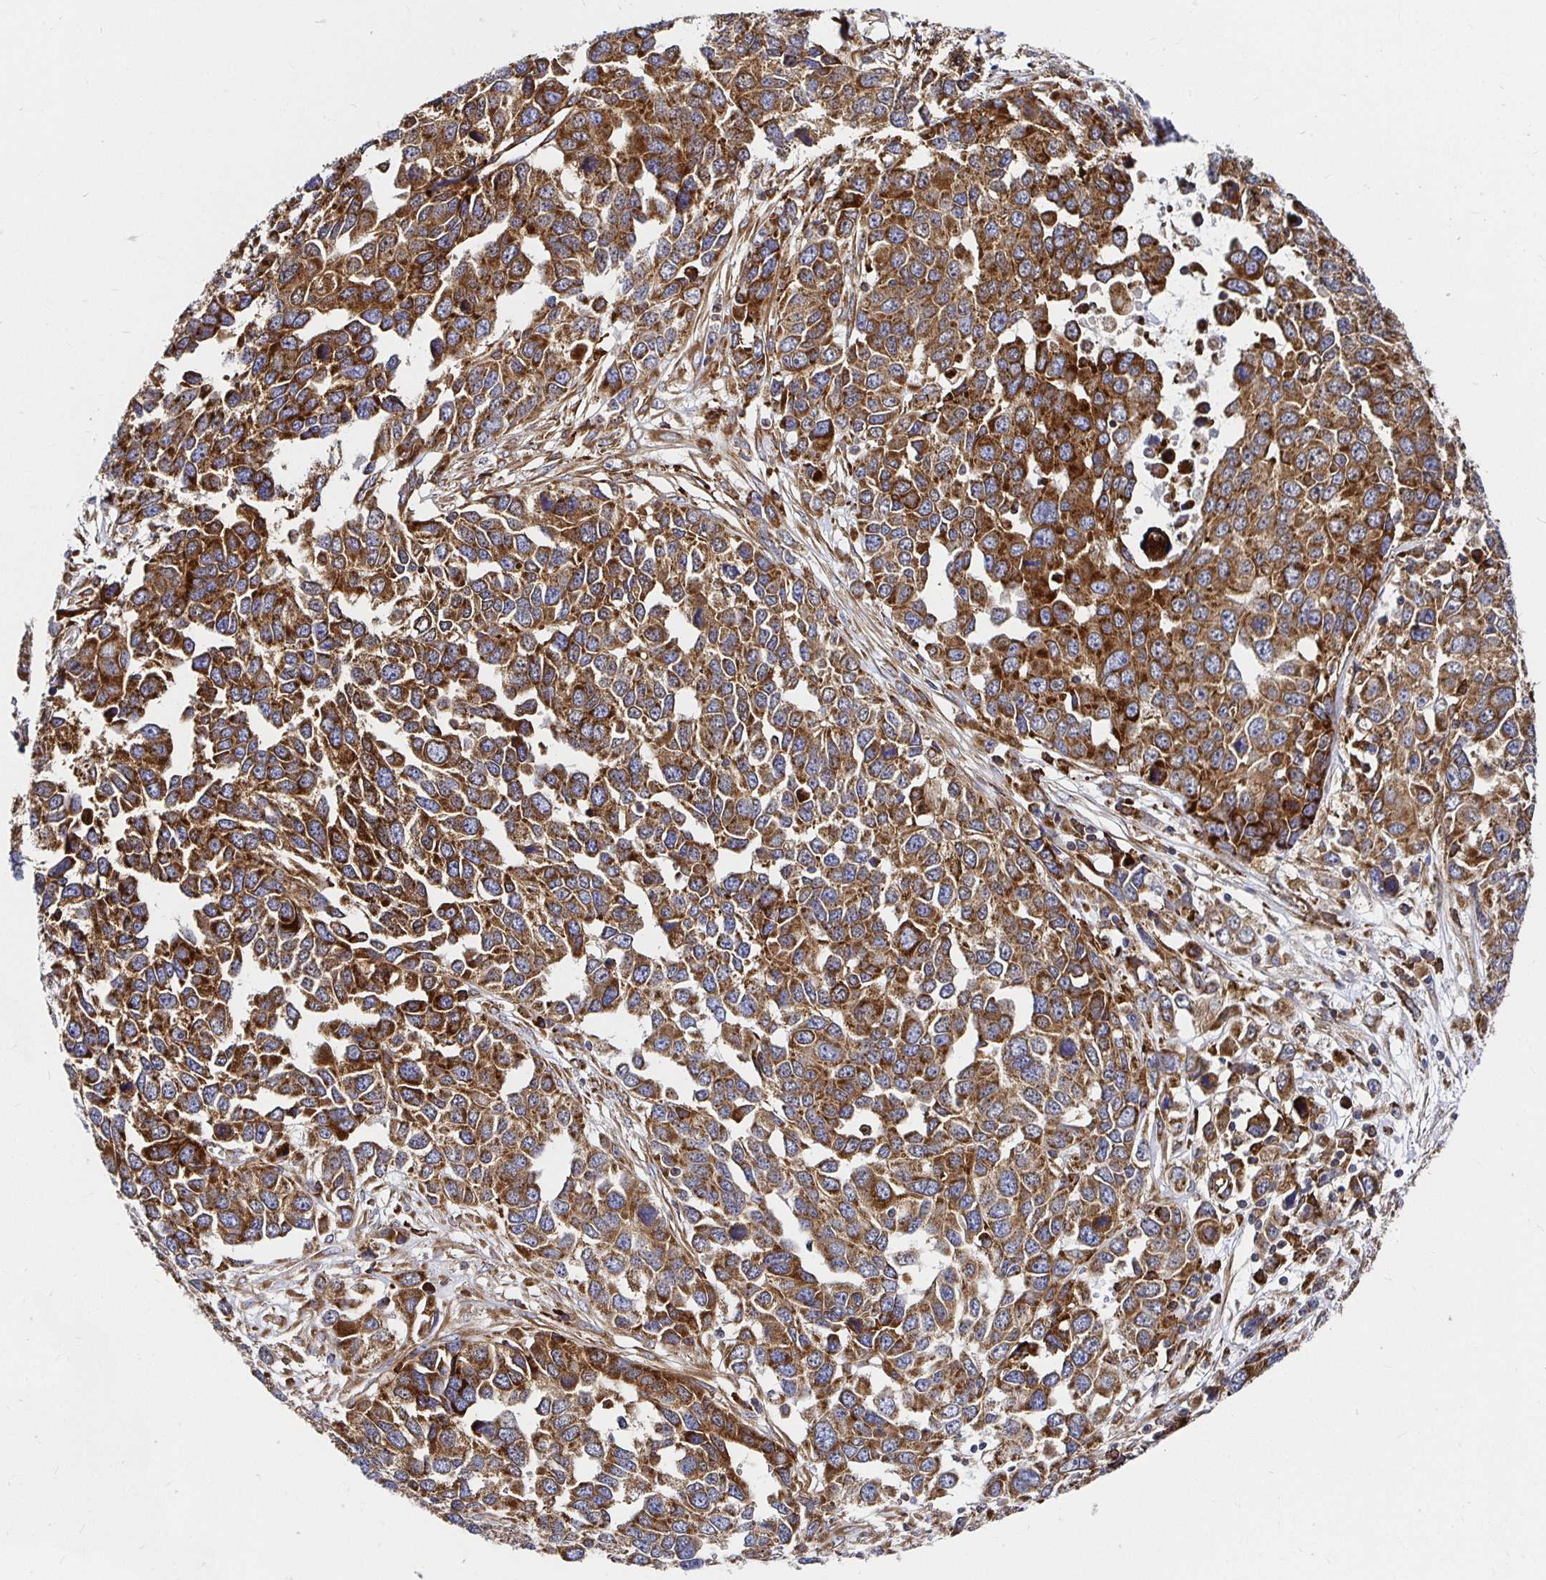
{"staining": {"intensity": "strong", "quantity": ">75%", "location": "cytoplasmic/membranous"}, "tissue": "ovarian cancer", "cell_type": "Tumor cells", "image_type": "cancer", "snomed": [{"axis": "morphology", "description": "Cystadenocarcinoma, serous, NOS"}, {"axis": "topography", "description": "Ovary"}], "caption": "Tumor cells demonstrate strong cytoplasmic/membranous expression in about >75% of cells in ovarian serous cystadenocarcinoma.", "gene": "SMYD3", "patient": {"sex": "female", "age": 76}}